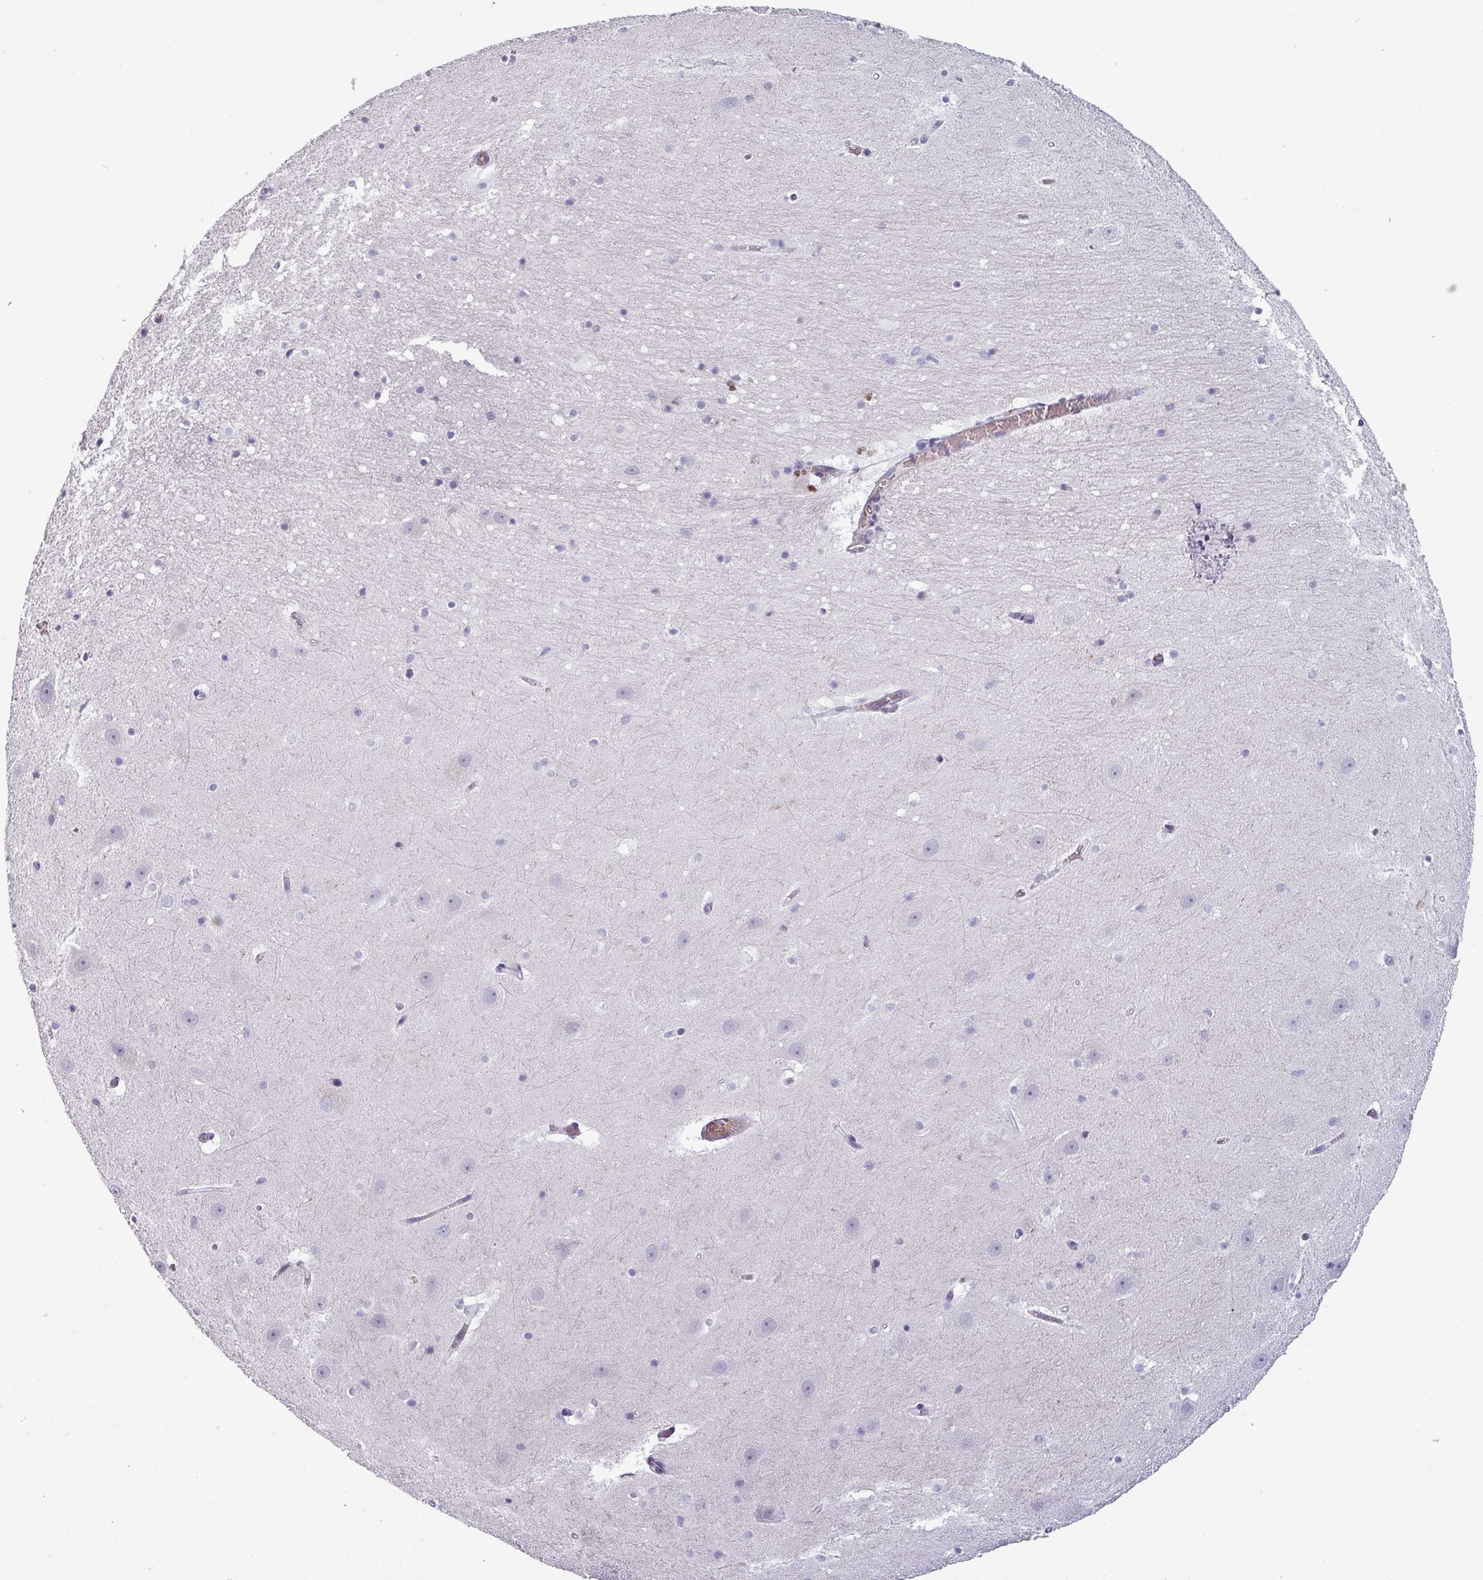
{"staining": {"intensity": "negative", "quantity": "none", "location": "none"}, "tissue": "hippocampus", "cell_type": "Glial cells", "image_type": "normal", "snomed": [{"axis": "morphology", "description": "Normal tissue, NOS"}, {"axis": "topography", "description": "Hippocampus"}], "caption": "Immunohistochemical staining of unremarkable human hippocampus shows no significant staining in glial cells.", "gene": "AREL1", "patient": {"sex": "male", "age": 37}}